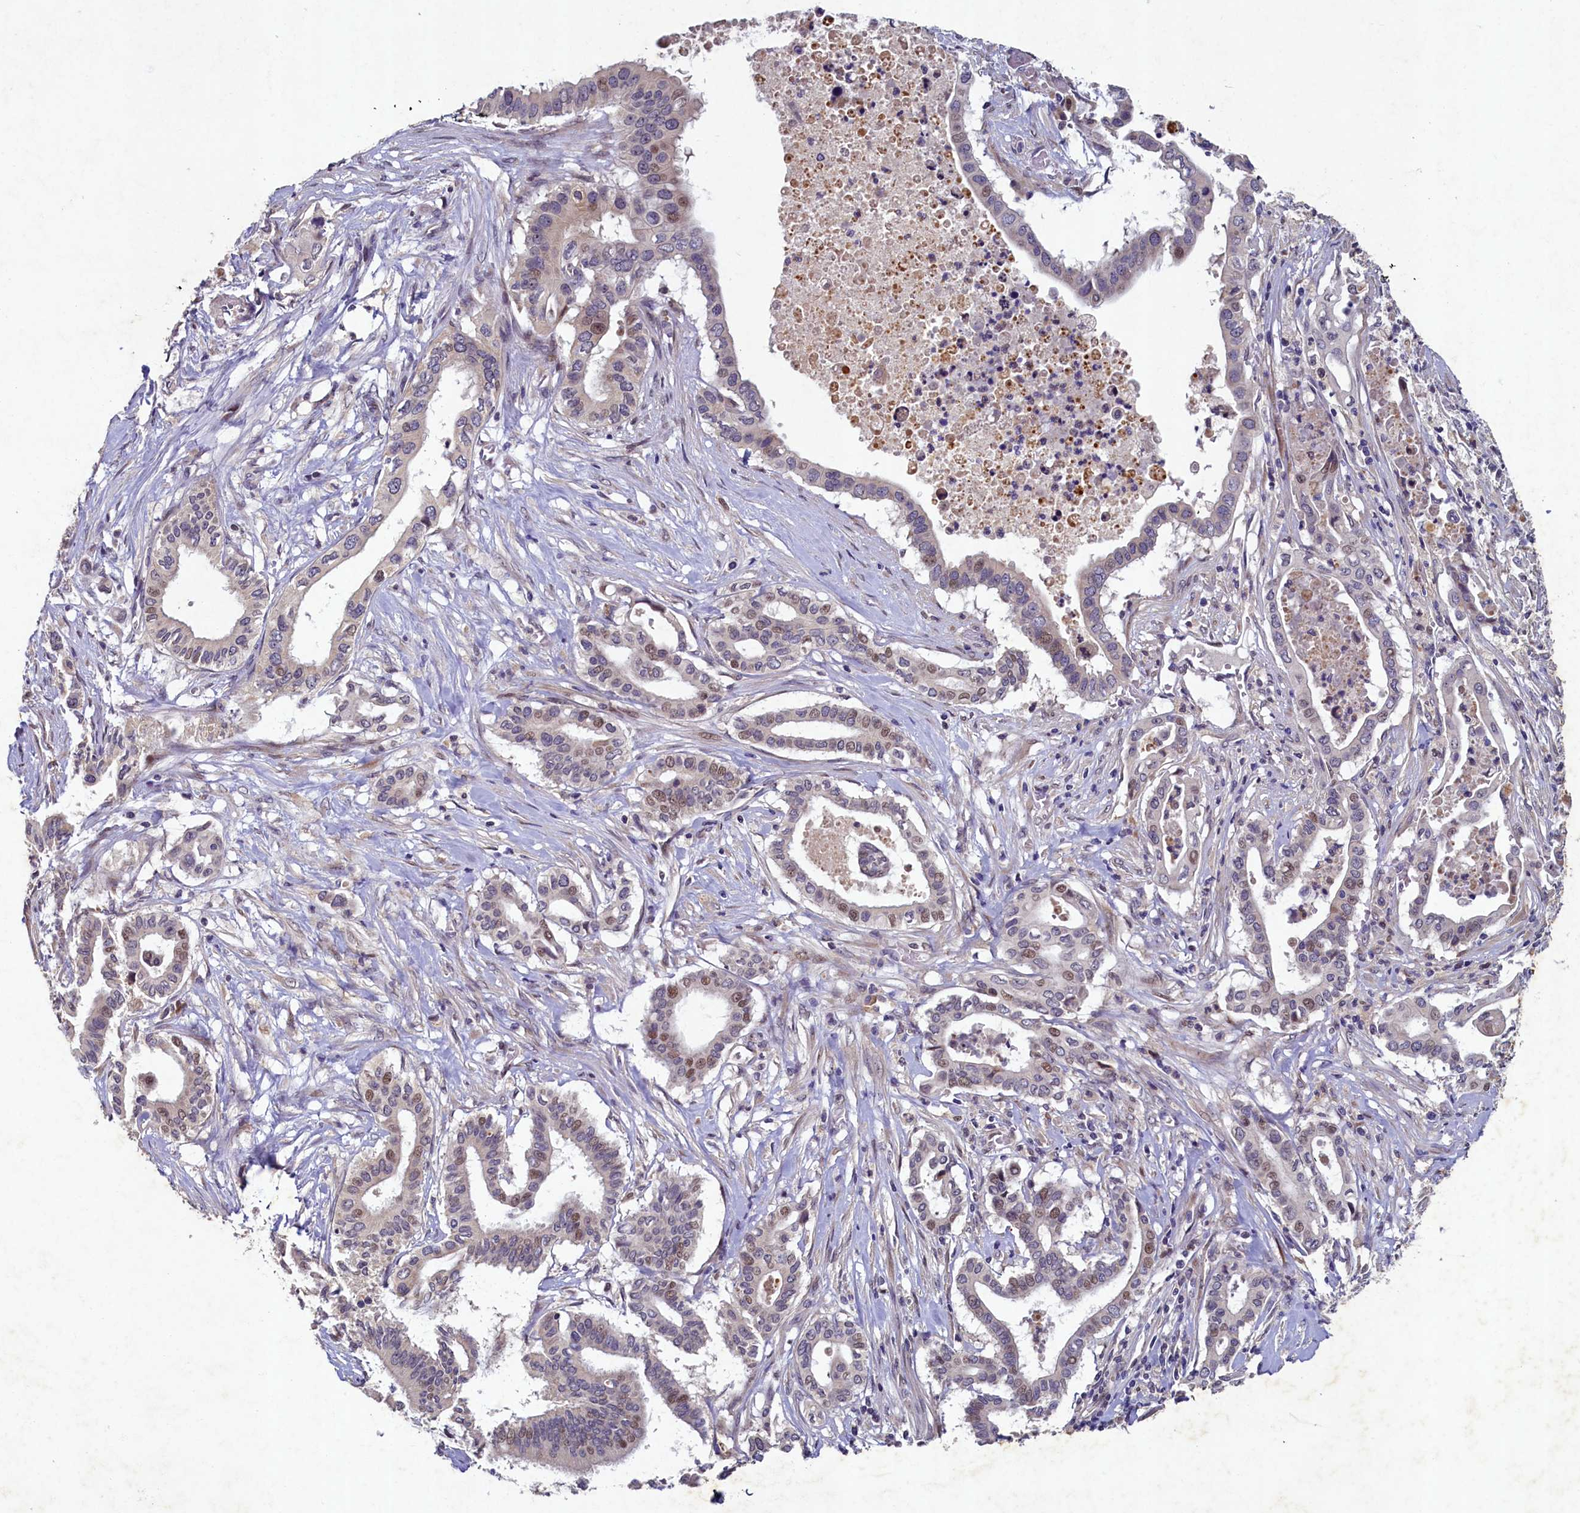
{"staining": {"intensity": "moderate", "quantity": "<25%", "location": "nuclear"}, "tissue": "pancreatic cancer", "cell_type": "Tumor cells", "image_type": "cancer", "snomed": [{"axis": "morphology", "description": "Adenocarcinoma, NOS"}, {"axis": "topography", "description": "Pancreas"}], "caption": "Human pancreatic cancer (adenocarcinoma) stained with a protein marker demonstrates moderate staining in tumor cells.", "gene": "LATS2", "patient": {"sex": "female", "age": 77}}